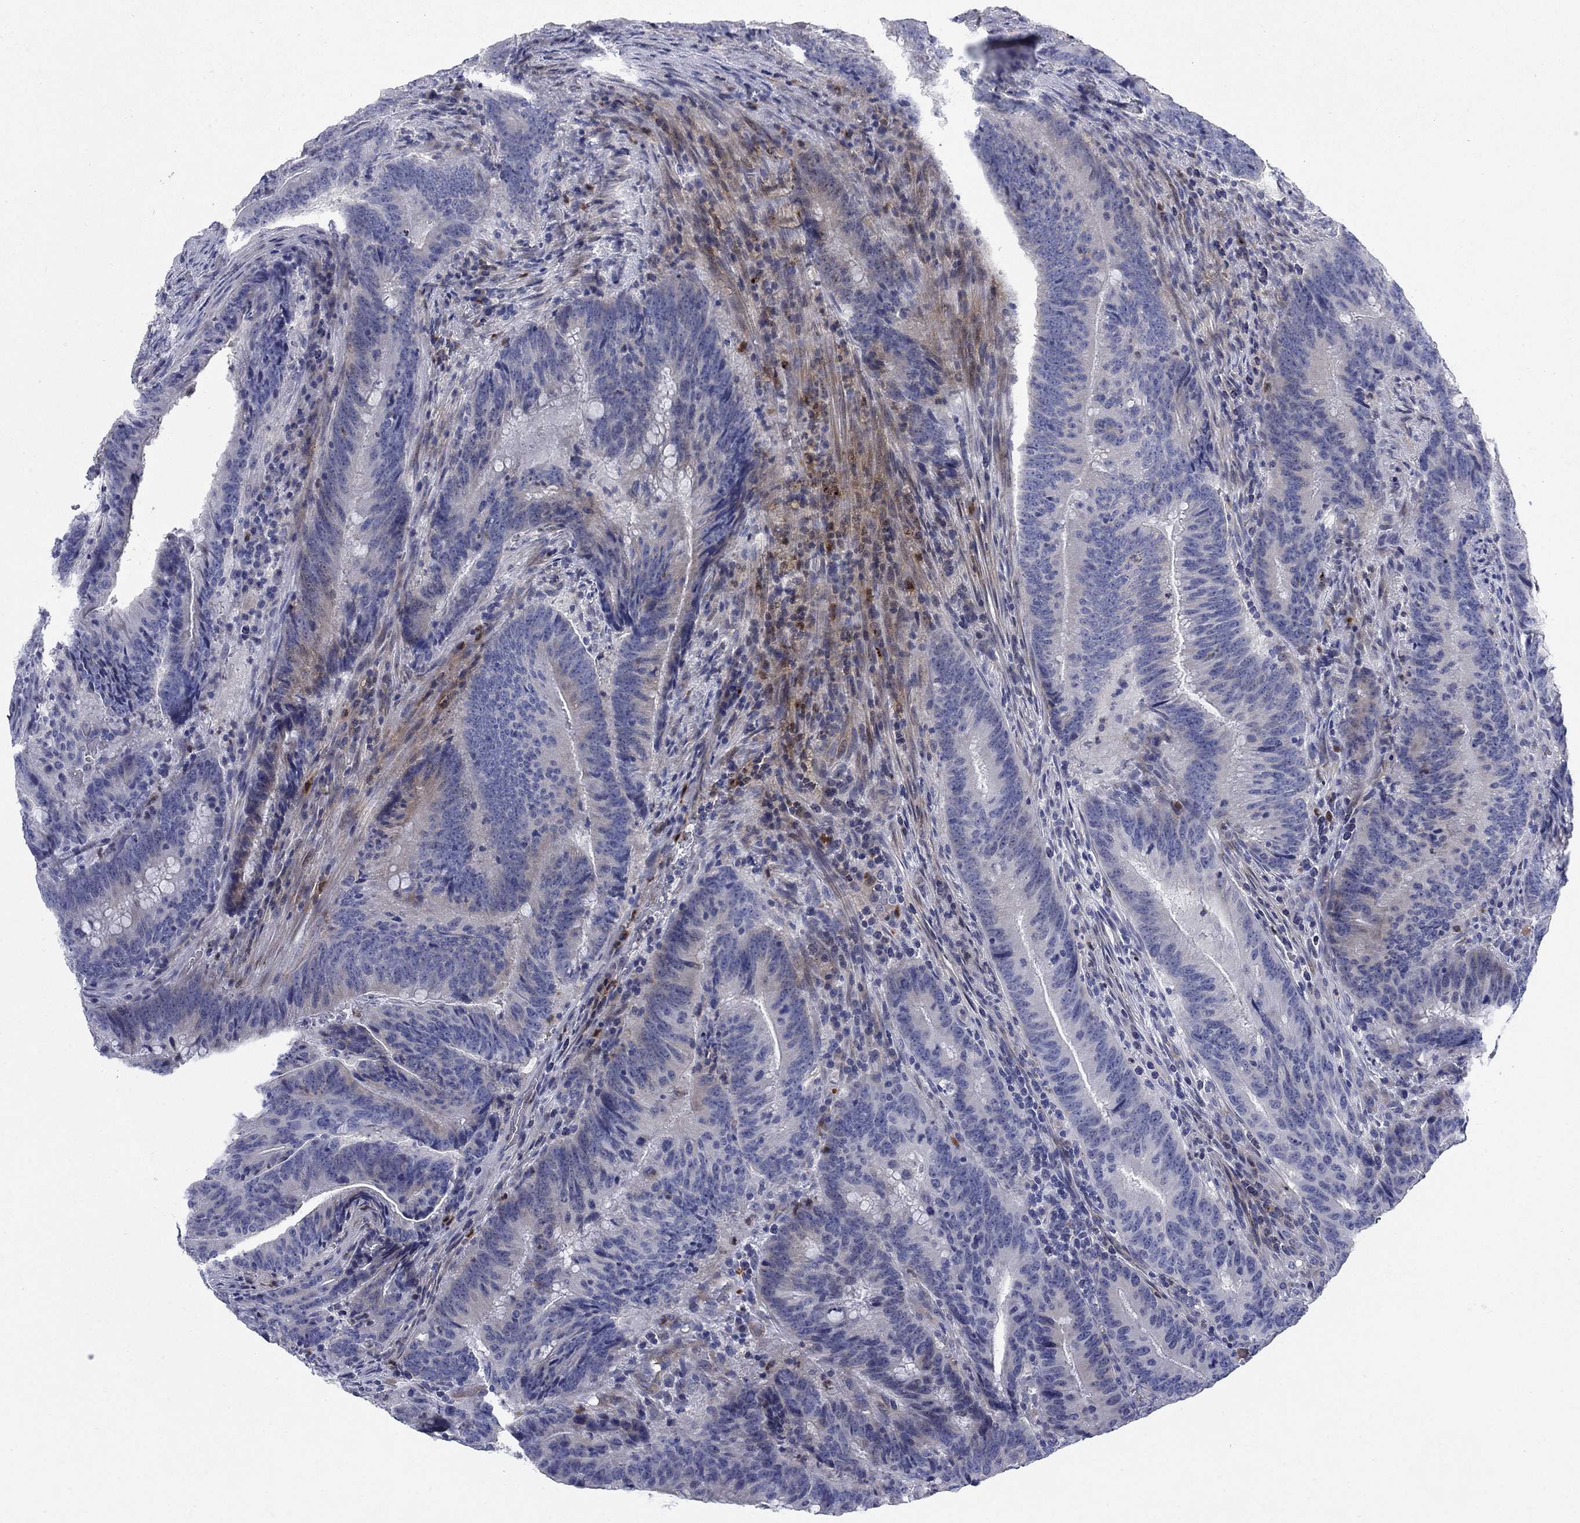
{"staining": {"intensity": "negative", "quantity": "none", "location": "none"}, "tissue": "colorectal cancer", "cell_type": "Tumor cells", "image_type": "cancer", "snomed": [{"axis": "morphology", "description": "Adenocarcinoma, NOS"}, {"axis": "topography", "description": "Colon"}], "caption": "Immunohistochemistry micrograph of adenocarcinoma (colorectal) stained for a protein (brown), which reveals no staining in tumor cells.", "gene": "TMEM249", "patient": {"sex": "female", "age": 87}}